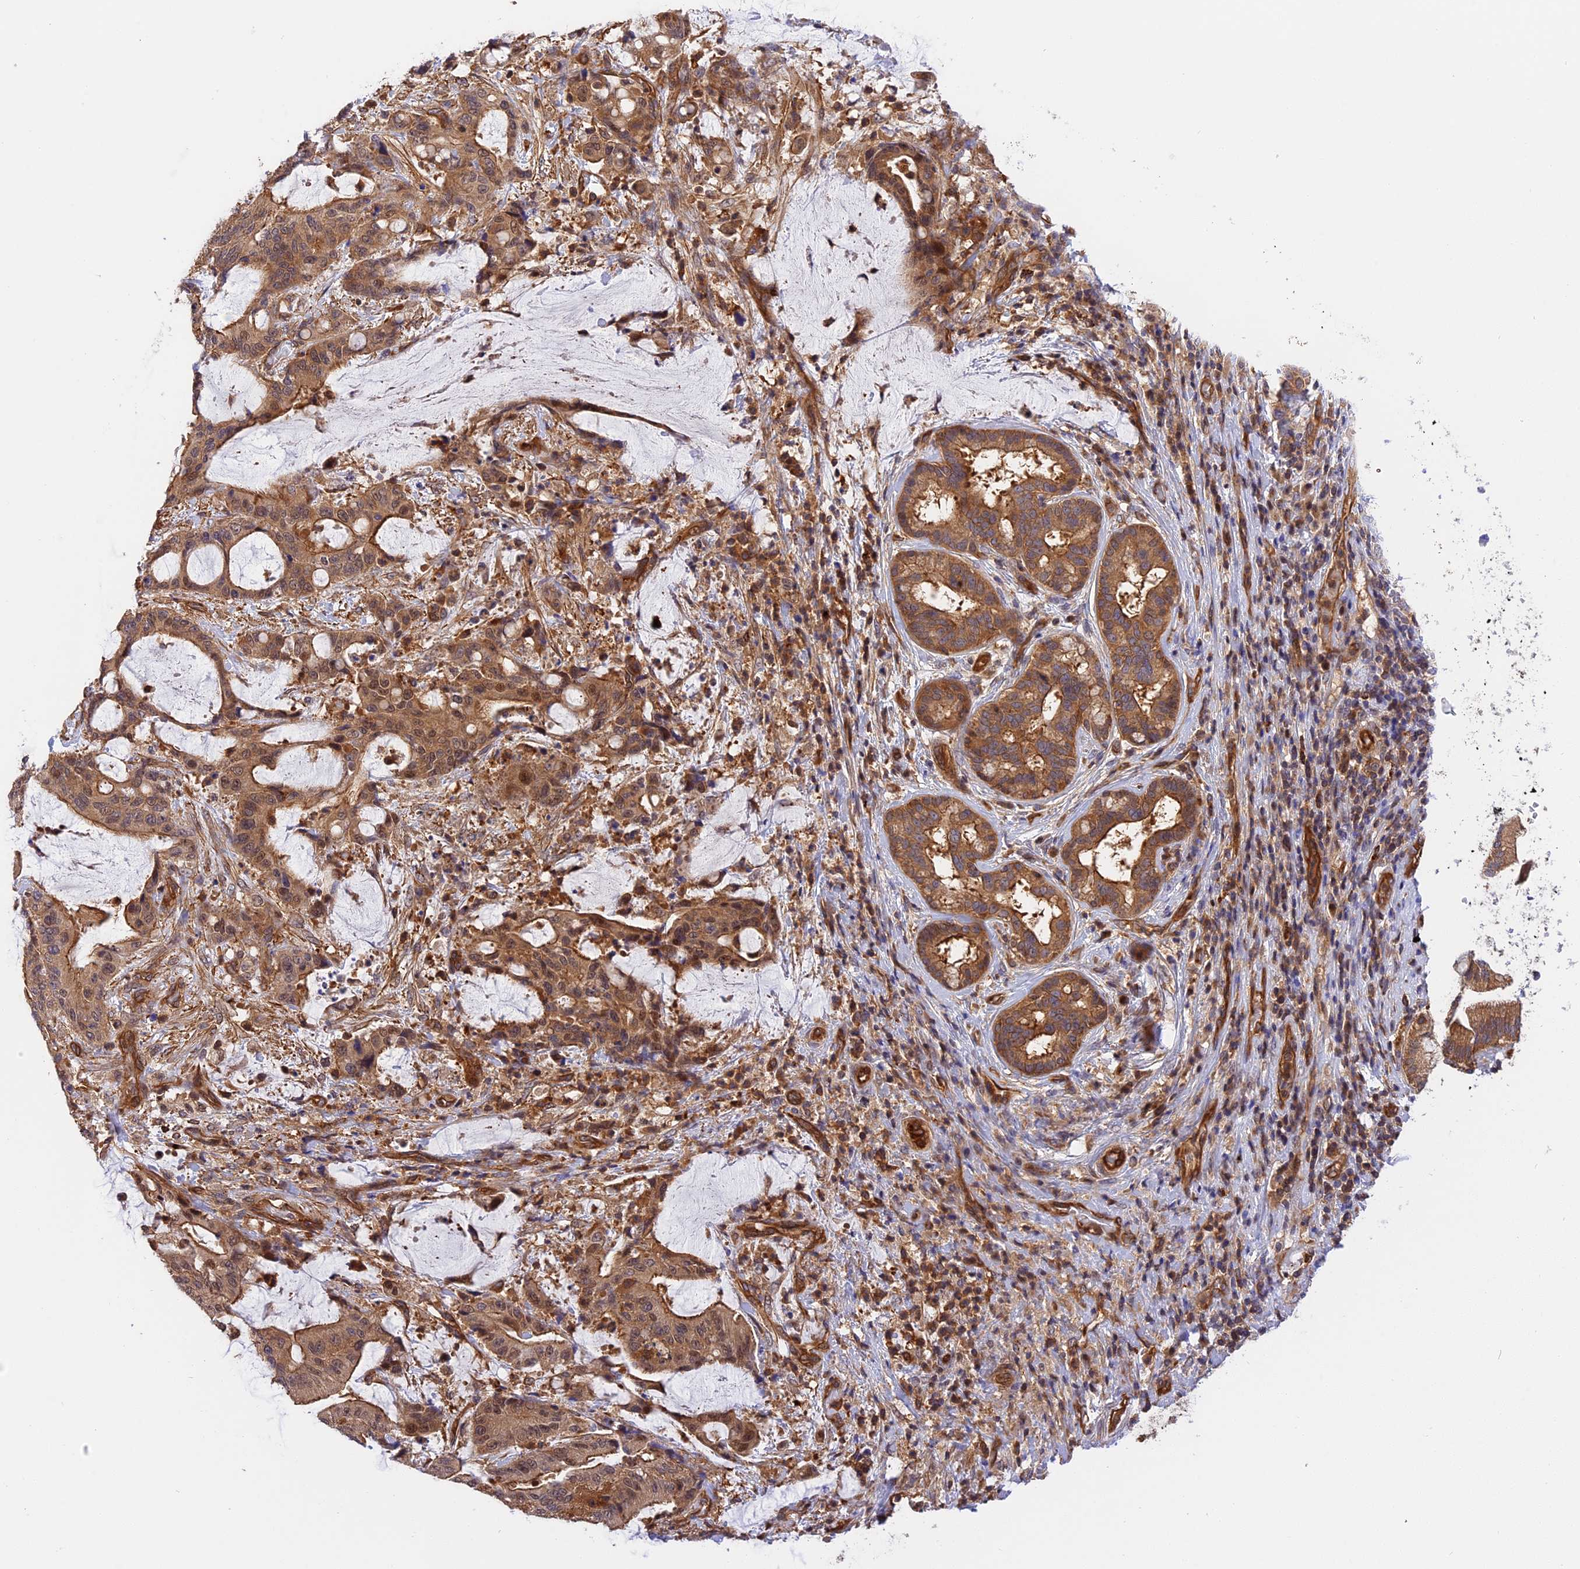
{"staining": {"intensity": "moderate", "quantity": ">75%", "location": "cytoplasmic/membranous"}, "tissue": "liver cancer", "cell_type": "Tumor cells", "image_type": "cancer", "snomed": [{"axis": "morphology", "description": "Normal tissue, NOS"}, {"axis": "morphology", "description": "Cholangiocarcinoma"}, {"axis": "topography", "description": "Liver"}, {"axis": "topography", "description": "Peripheral nerve tissue"}], "caption": "DAB immunohistochemical staining of liver cancer reveals moderate cytoplasmic/membranous protein staining in approximately >75% of tumor cells. The staining is performed using DAB (3,3'-diaminobenzidine) brown chromogen to label protein expression. The nuclei are counter-stained blue using hematoxylin.", "gene": "C5orf22", "patient": {"sex": "female", "age": 73}}